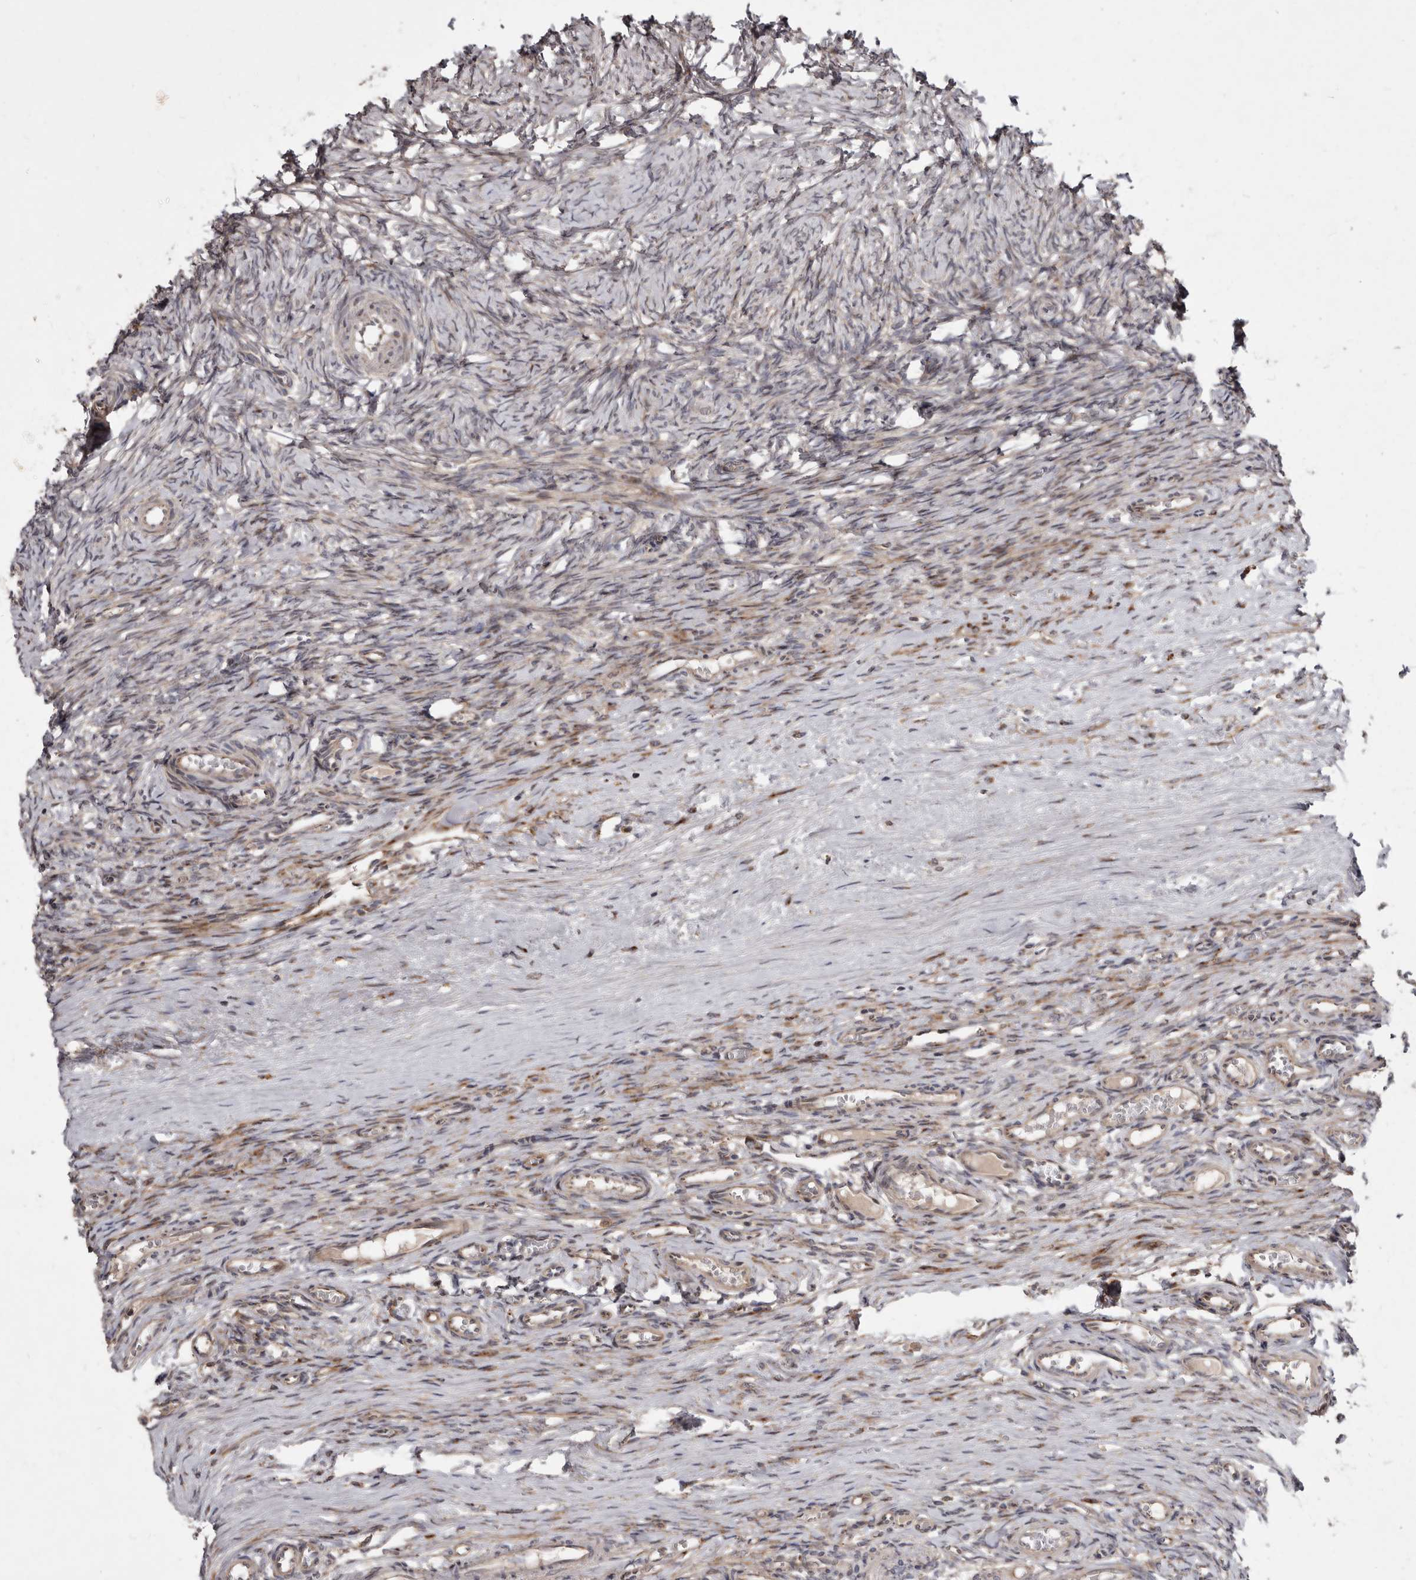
{"staining": {"intensity": "weak", "quantity": "<25%", "location": "cytoplasmic/membranous"}, "tissue": "ovary", "cell_type": "Ovarian stroma cells", "image_type": "normal", "snomed": [{"axis": "morphology", "description": "Adenocarcinoma, NOS"}, {"axis": "topography", "description": "Endometrium"}], "caption": "Immunohistochemistry (IHC) of unremarkable ovary displays no positivity in ovarian stroma cells. (DAB immunohistochemistry with hematoxylin counter stain).", "gene": "FLAD1", "patient": {"sex": "female", "age": 32}}